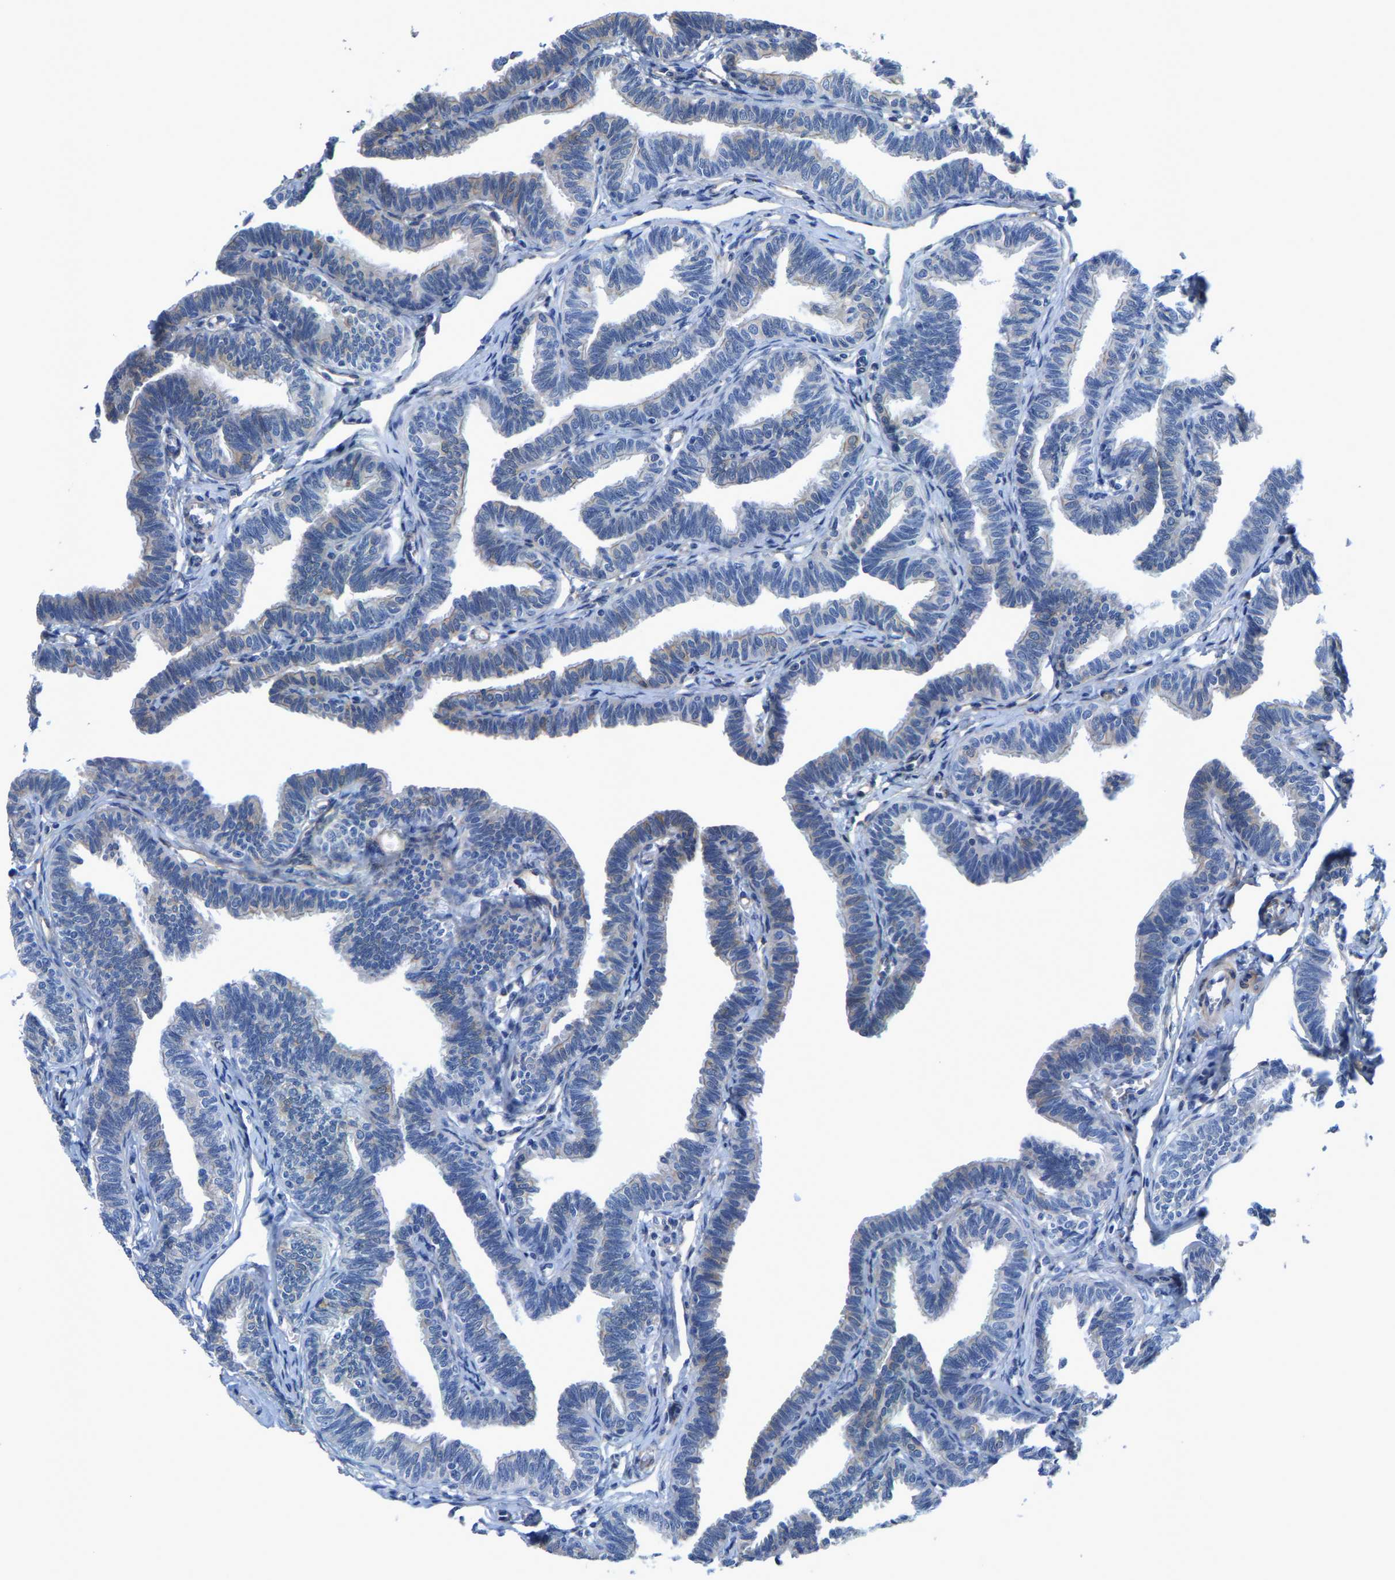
{"staining": {"intensity": "weak", "quantity": "<25%", "location": "cytoplasmic/membranous"}, "tissue": "fallopian tube", "cell_type": "Glandular cells", "image_type": "normal", "snomed": [{"axis": "morphology", "description": "Normal tissue, NOS"}, {"axis": "topography", "description": "Fallopian tube"}, {"axis": "topography", "description": "Ovary"}], "caption": "Immunohistochemical staining of benign fallopian tube exhibits no significant positivity in glandular cells. (DAB (3,3'-diaminobenzidine) IHC with hematoxylin counter stain).", "gene": "DSCAM", "patient": {"sex": "female", "age": 23}}